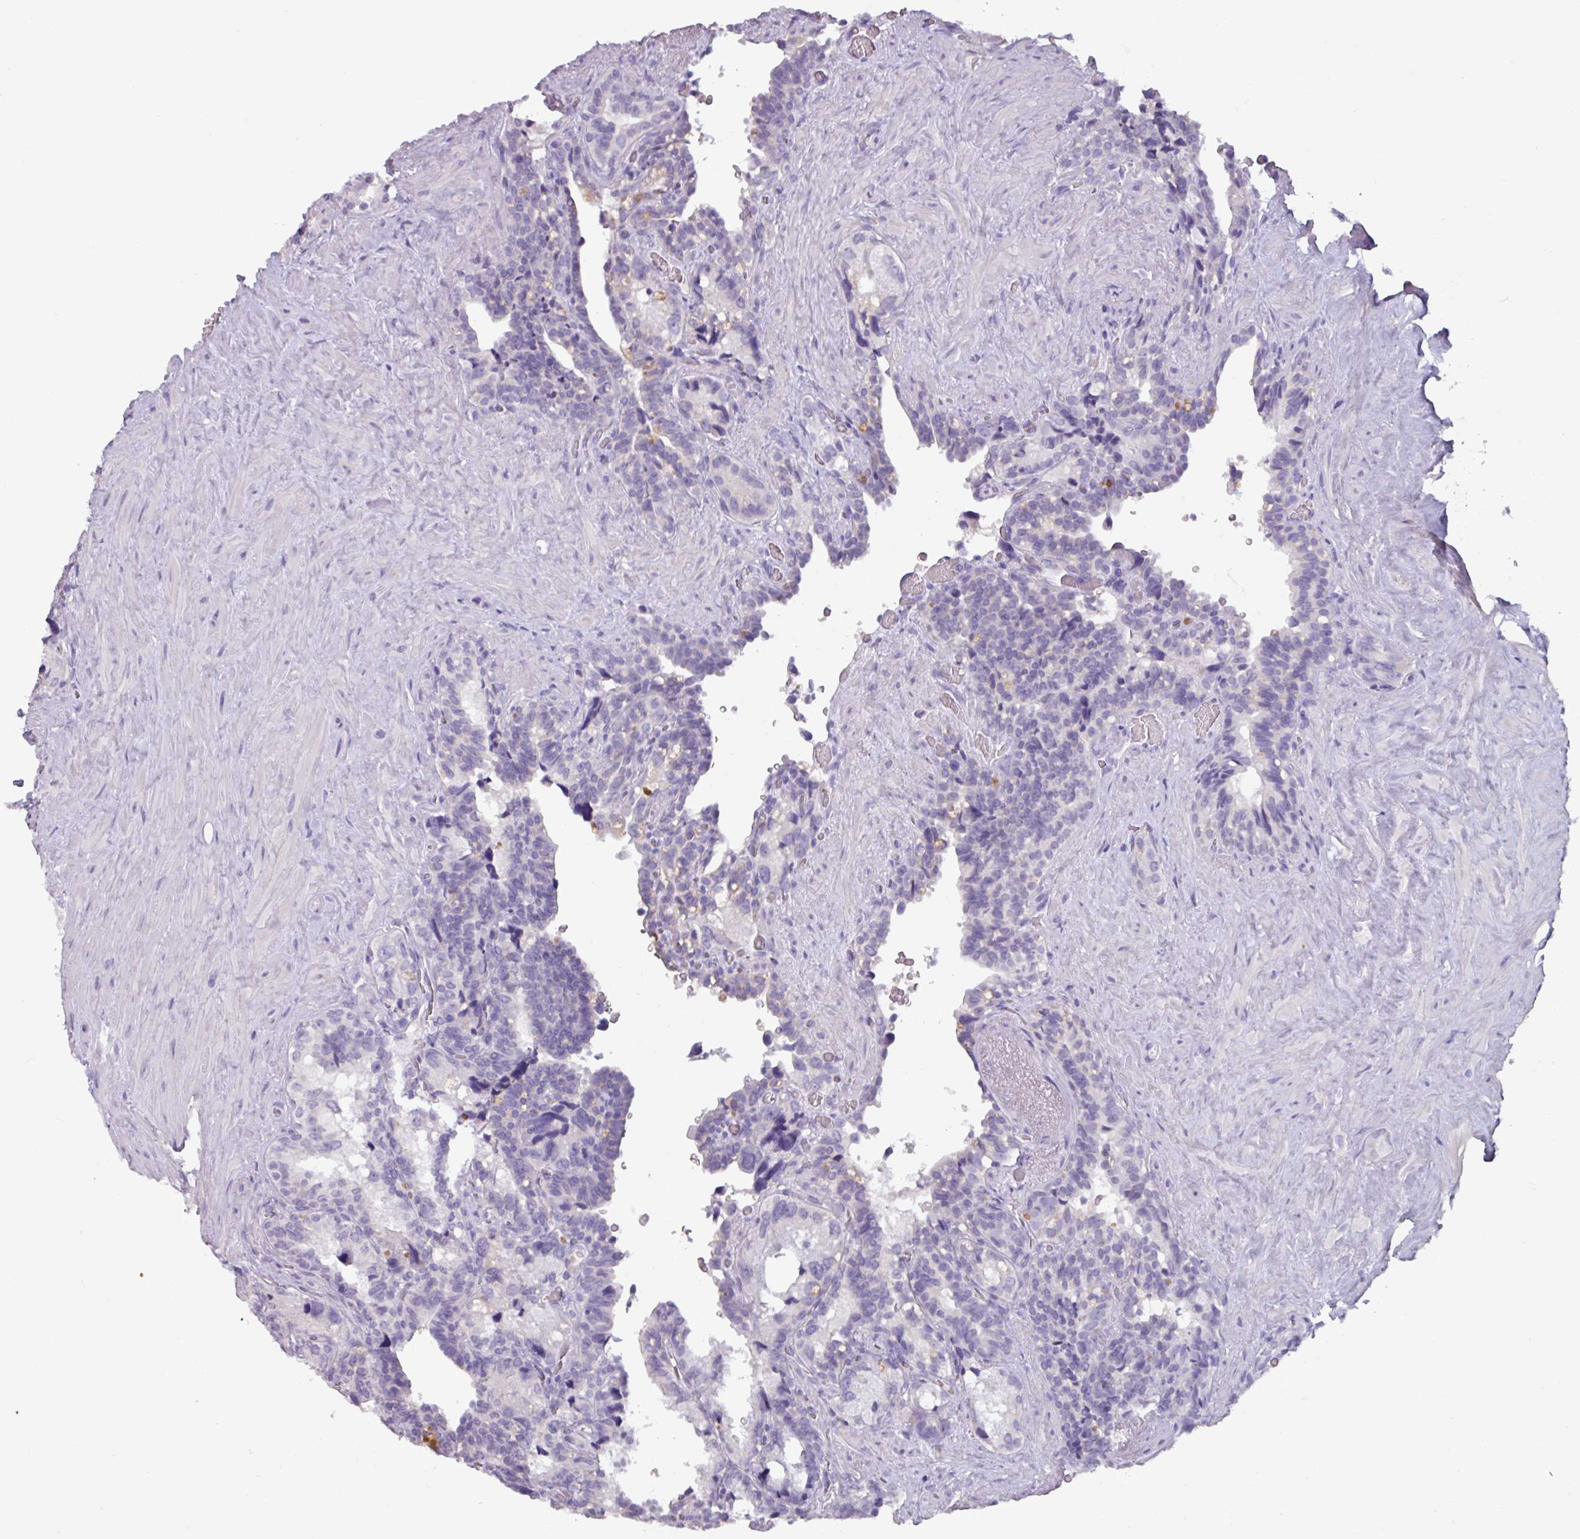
{"staining": {"intensity": "negative", "quantity": "none", "location": "none"}, "tissue": "seminal vesicle", "cell_type": "Glandular cells", "image_type": "normal", "snomed": [{"axis": "morphology", "description": "Normal tissue, NOS"}, {"axis": "topography", "description": "Seminal veicle"}], "caption": "An immunohistochemistry micrograph of benign seminal vesicle is shown. There is no staining in glandular cells of seminal vesicle.", "gene": "OR2T10", "patient": {"sex": "male", "age": 68}}